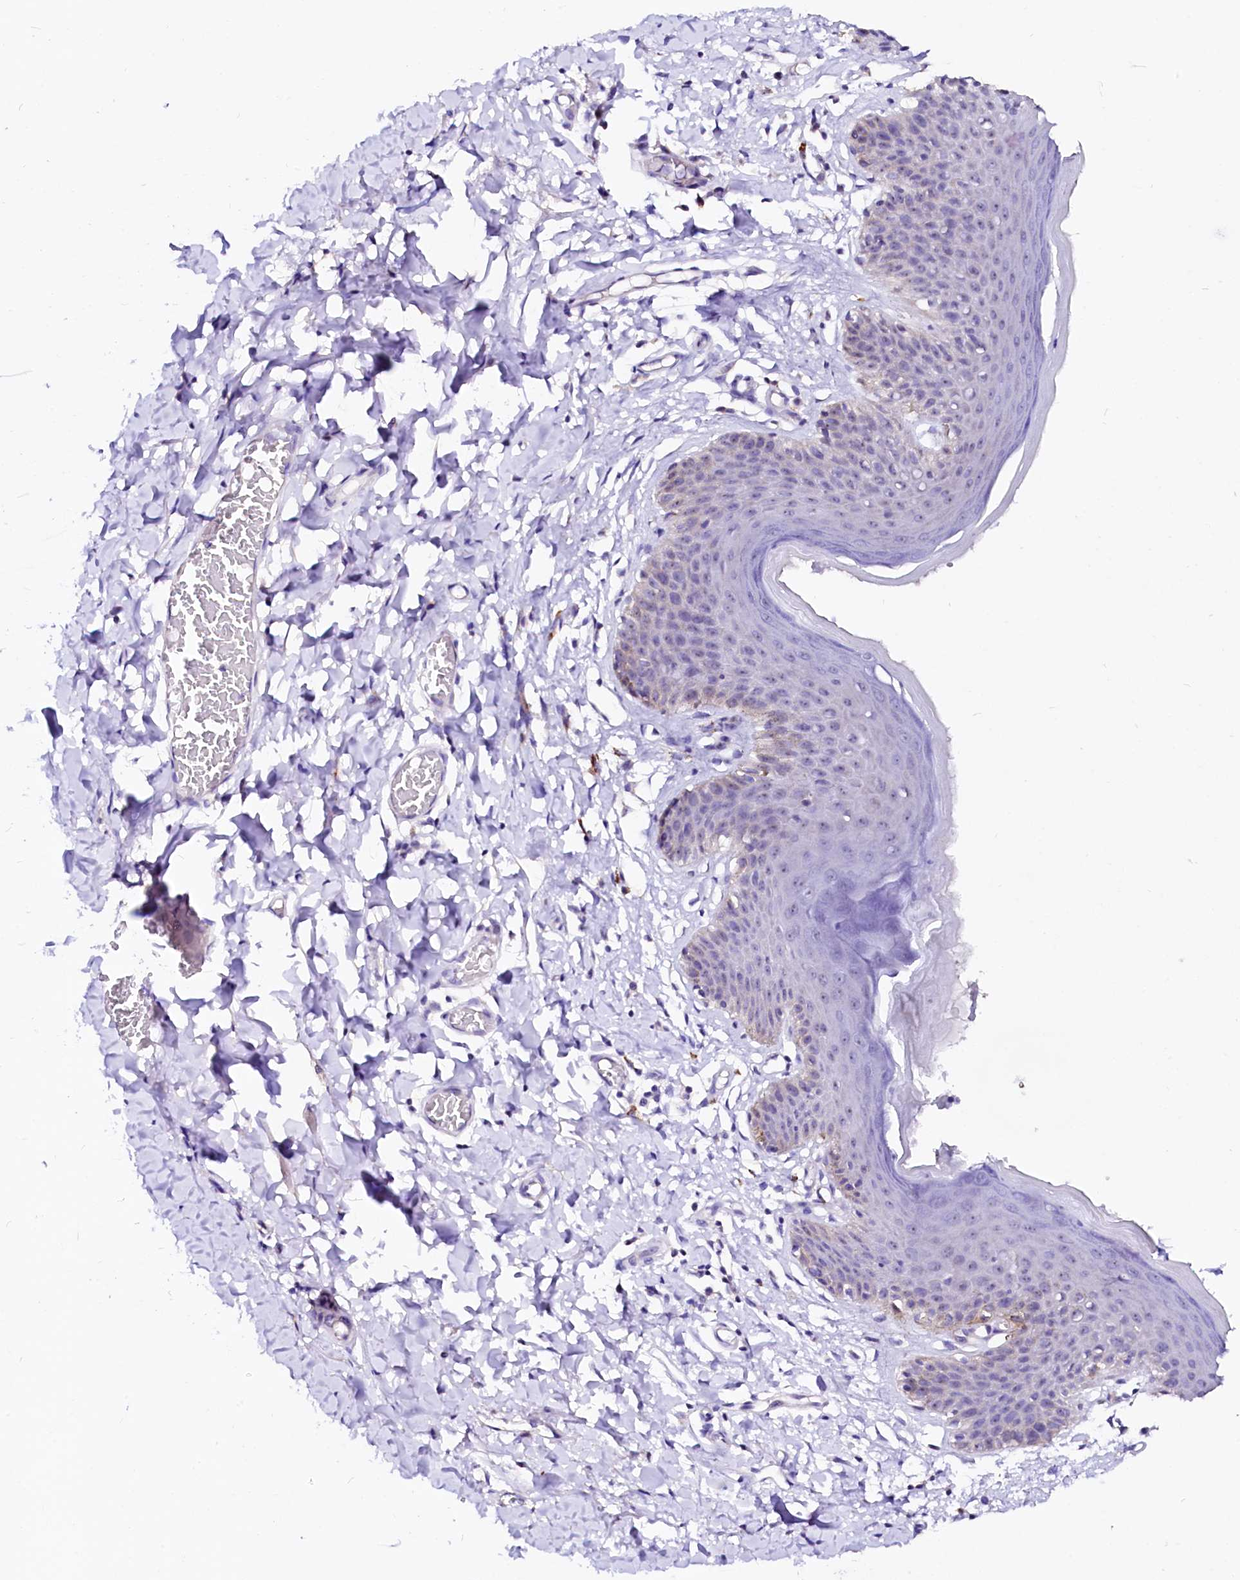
{"staining": {"intensity": "negative", "quantity": "none", "location": "none"}, "tissue": "skin", "cell_type": "Epidermal cells", "image_type": "normal", "snomed": [{"axis": "morphology", "description": "Normal tissue, NOS"}, {"axis": "topography", "description": "Vulva"}], "caption": "Micrograph shows no significant protein staining in epidermal cells of benign skin. Nuclei are stained in blue.", "gene": "BTBD16", "patient": {"sex": "female", "age": 66}}